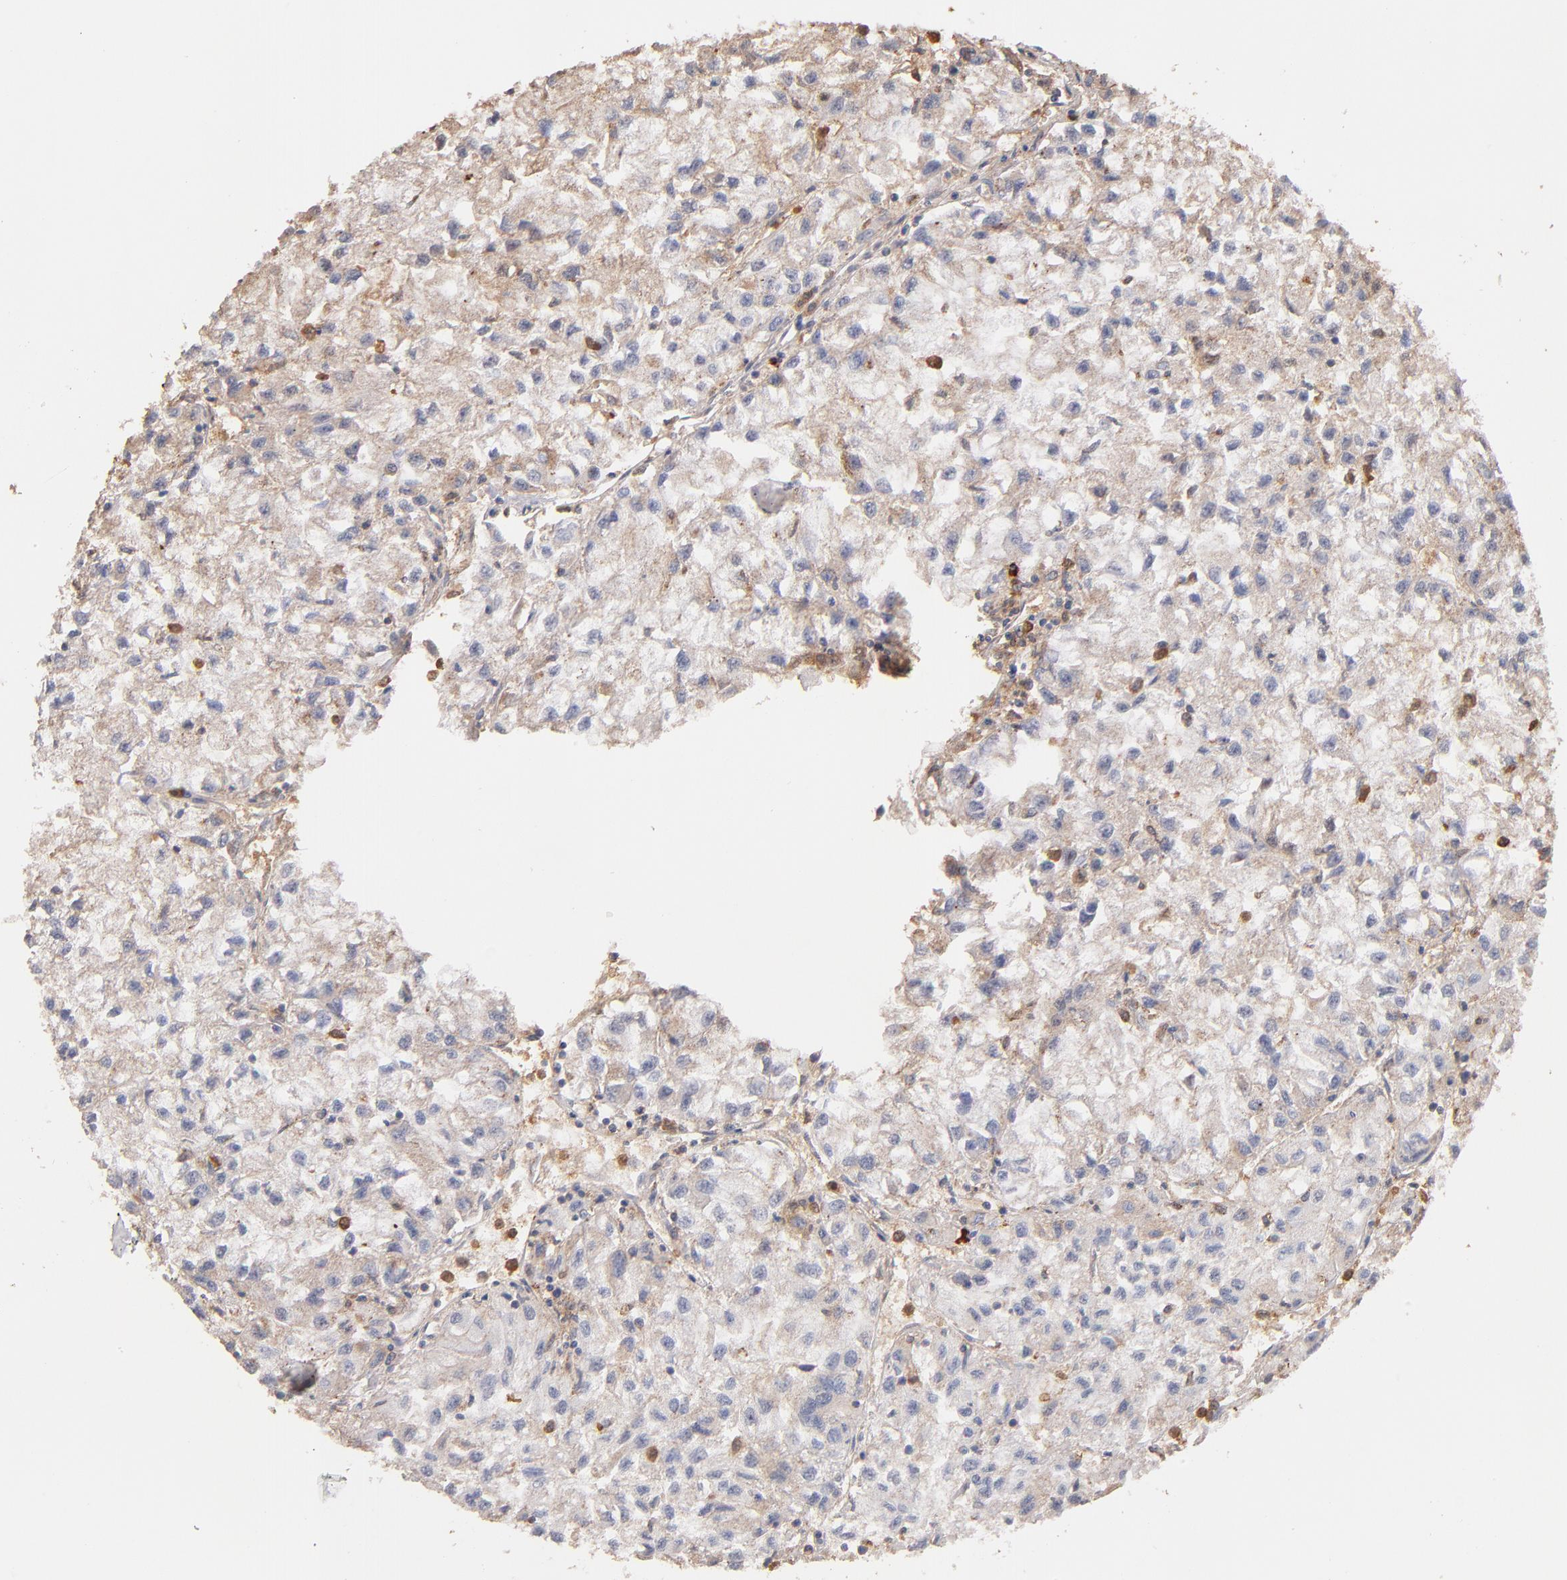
{"staining": {"intensity": "moderate", "quantity": ">75%", "location": "cytoplasmic/membranous"}, "tissue": "renal cancer", "cell_type": "Tumor cells", "image_type": "cancer", "snomed": [{"axis": "morphology", "description": "Adenocarcinoma, NOS"}, {"axis": "topography", "description": "Kidney"}], "caption": "This is an image of IHC staining of renal cancer, which shows moderate expression in the cytoplasmic/membranous of tumor cells.", "gene": "RO60", "patient": {"sex": "male", "age": 59}}